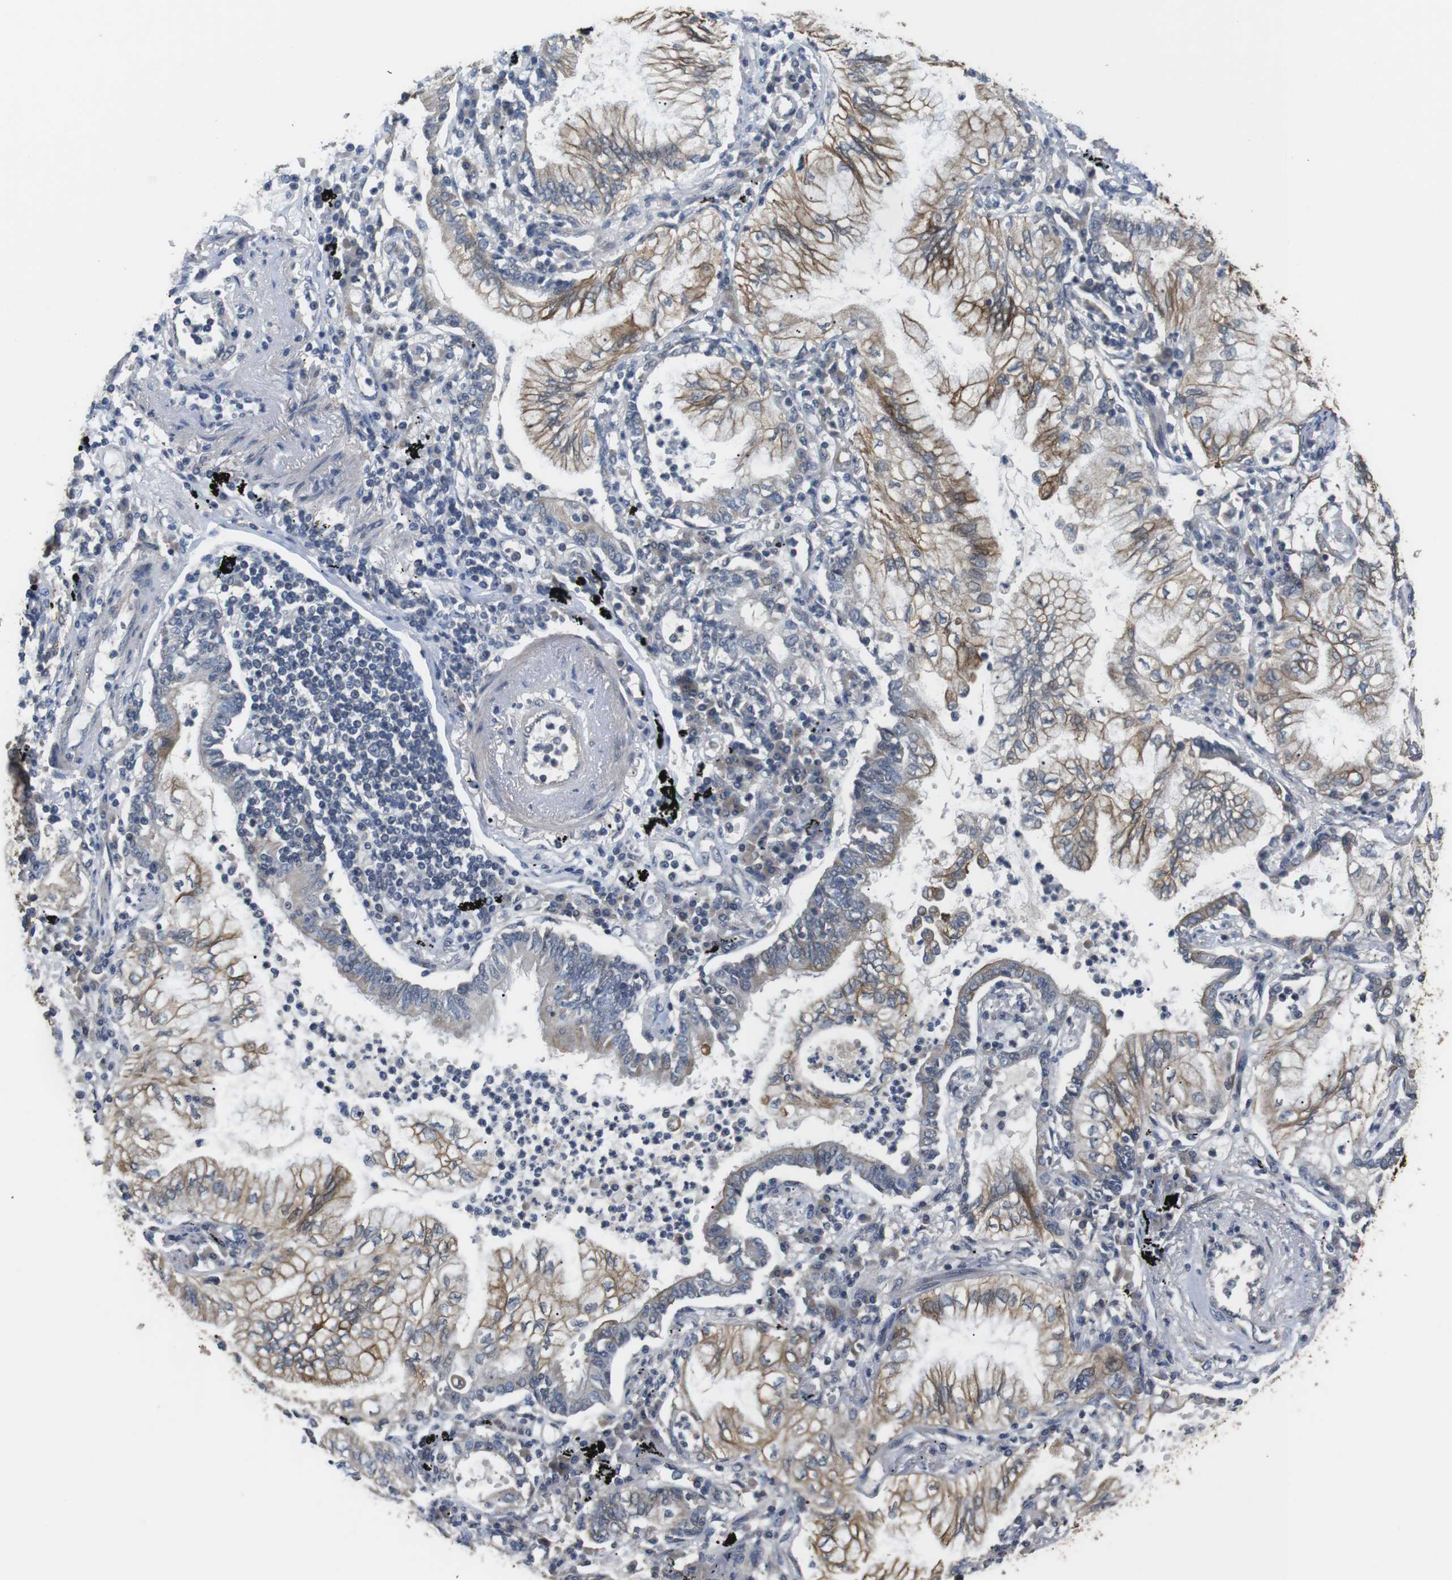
{"staining": {"intensity": "moderate", "quantity": "25%-75%", "location": "cytoplasmic/membranous"}, "tissue": "lung cancer", "cell_type": "Tumor cells", "image_type": "cancer", "snomed": [{"axis": "morphology", "description": "Normal tissue, NOS"}, {"axis": "morphology", "description": "Adenocarcinoma, NOS"}, {"axis": "topography", "description": "Bronchus"}, {"axis": "topography", "description": "Lung"}], "caption": "Lung cancer (adenocarcinoma) stained with immunohistochemistry (IHC) displays moderate cytoplasmic/membranous expression in approximately 25%-75% of tumor cells.", "gene": "ADGRL3", "patient": {"sex": "female", "age": 70}}